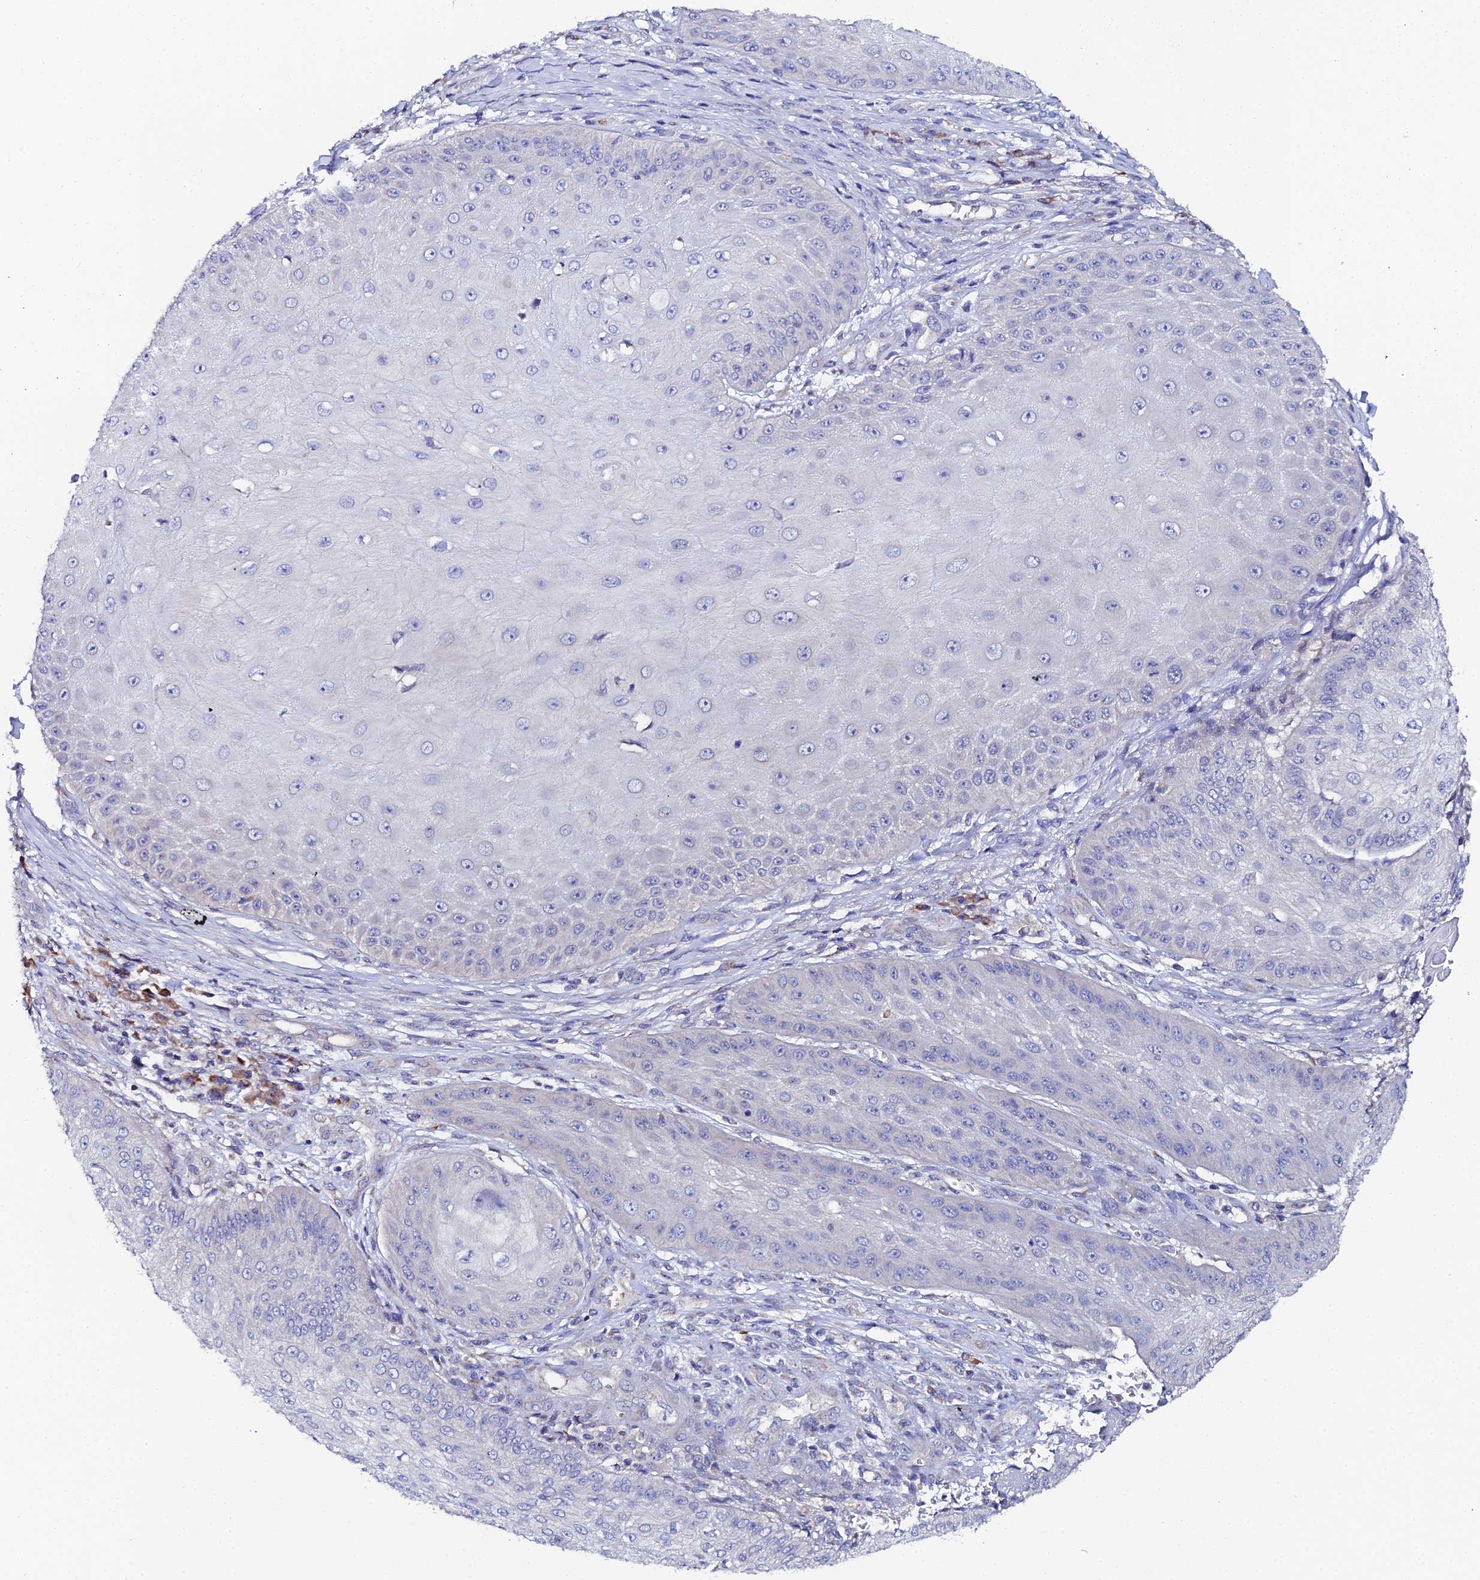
{"staining": {"intensity": "negative", "quantity": "none", "location": "none"}, "tissue": "skin cancer", "cell_type": "Tumor cells", "image_type": "cancer", "snomed": [{"axis": "morphology", "description": "Squamous cell carcinoma, NOS"}, {"axis": "topography", "description": "Skin"}], "caption": "The micrograph demonstrates no staining of tumor cells in skin cancer.", "gene": "UBE2L3", "patient": {"sex": "male", "age": 70}}